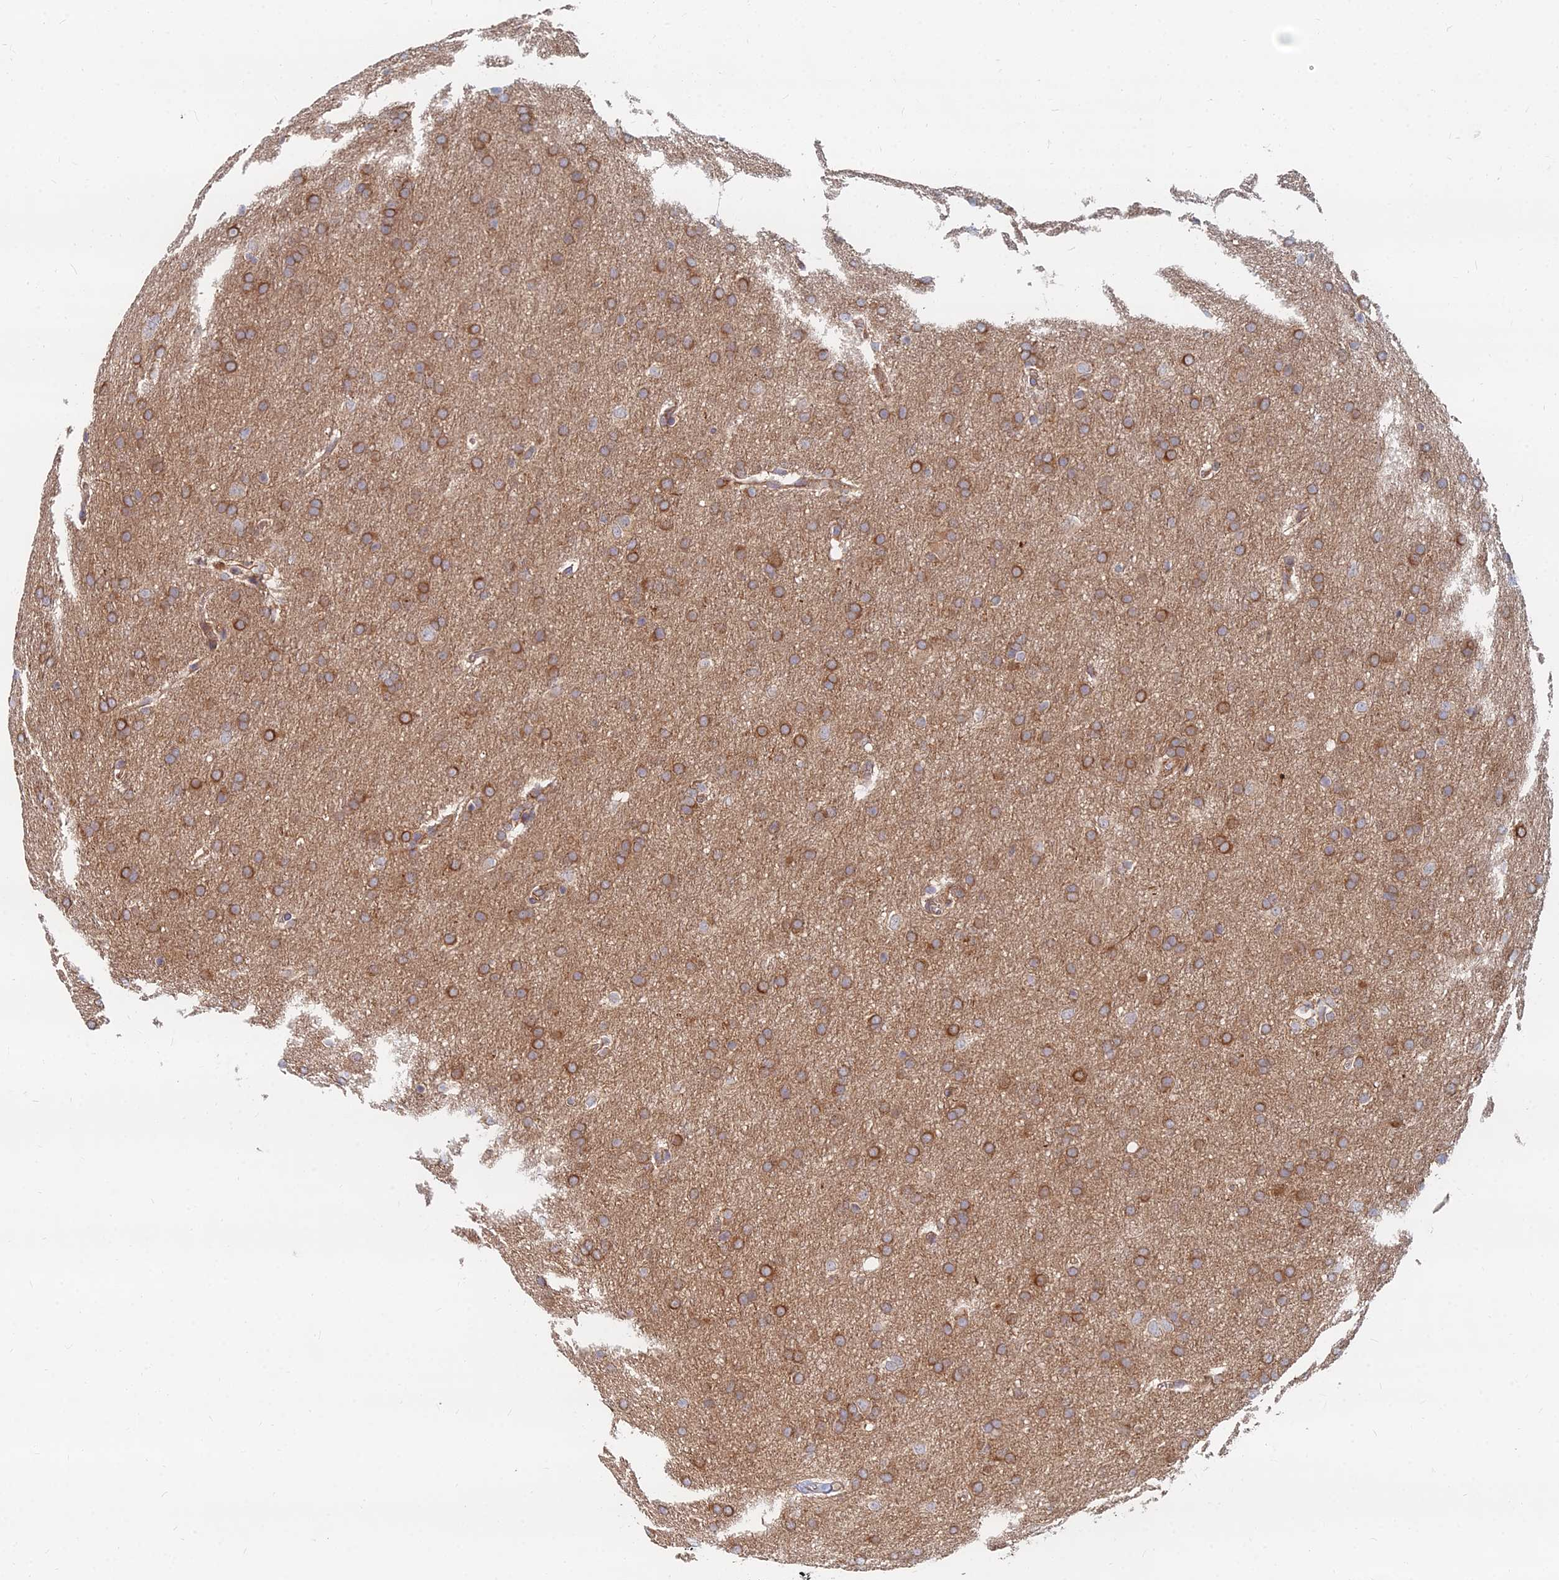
{"staining": {"intensity": "moderate", "quantity": ">75%", "location": "cytoplasmic/membranous"}, "tissue": "glioma", "cell_type": "Tumor cells", "image_type": "cancer", "snomed": [{"axis": "morphology", "description": "Glioma, malignant, Low grade"}, {"axis": "topography", "description": "Brain"}], "caption": "Malignant glioma (low-grade) was stained to show a protein in brown. There is medium levels of moderate cytoplasmic/membranous expression in approximately >75% of tumor cells. (DAB IHC, brown staining for protein, blue staining for nuclei).", "gene": "CCZ1", "patient": {"sex": "female", "age": 32}}